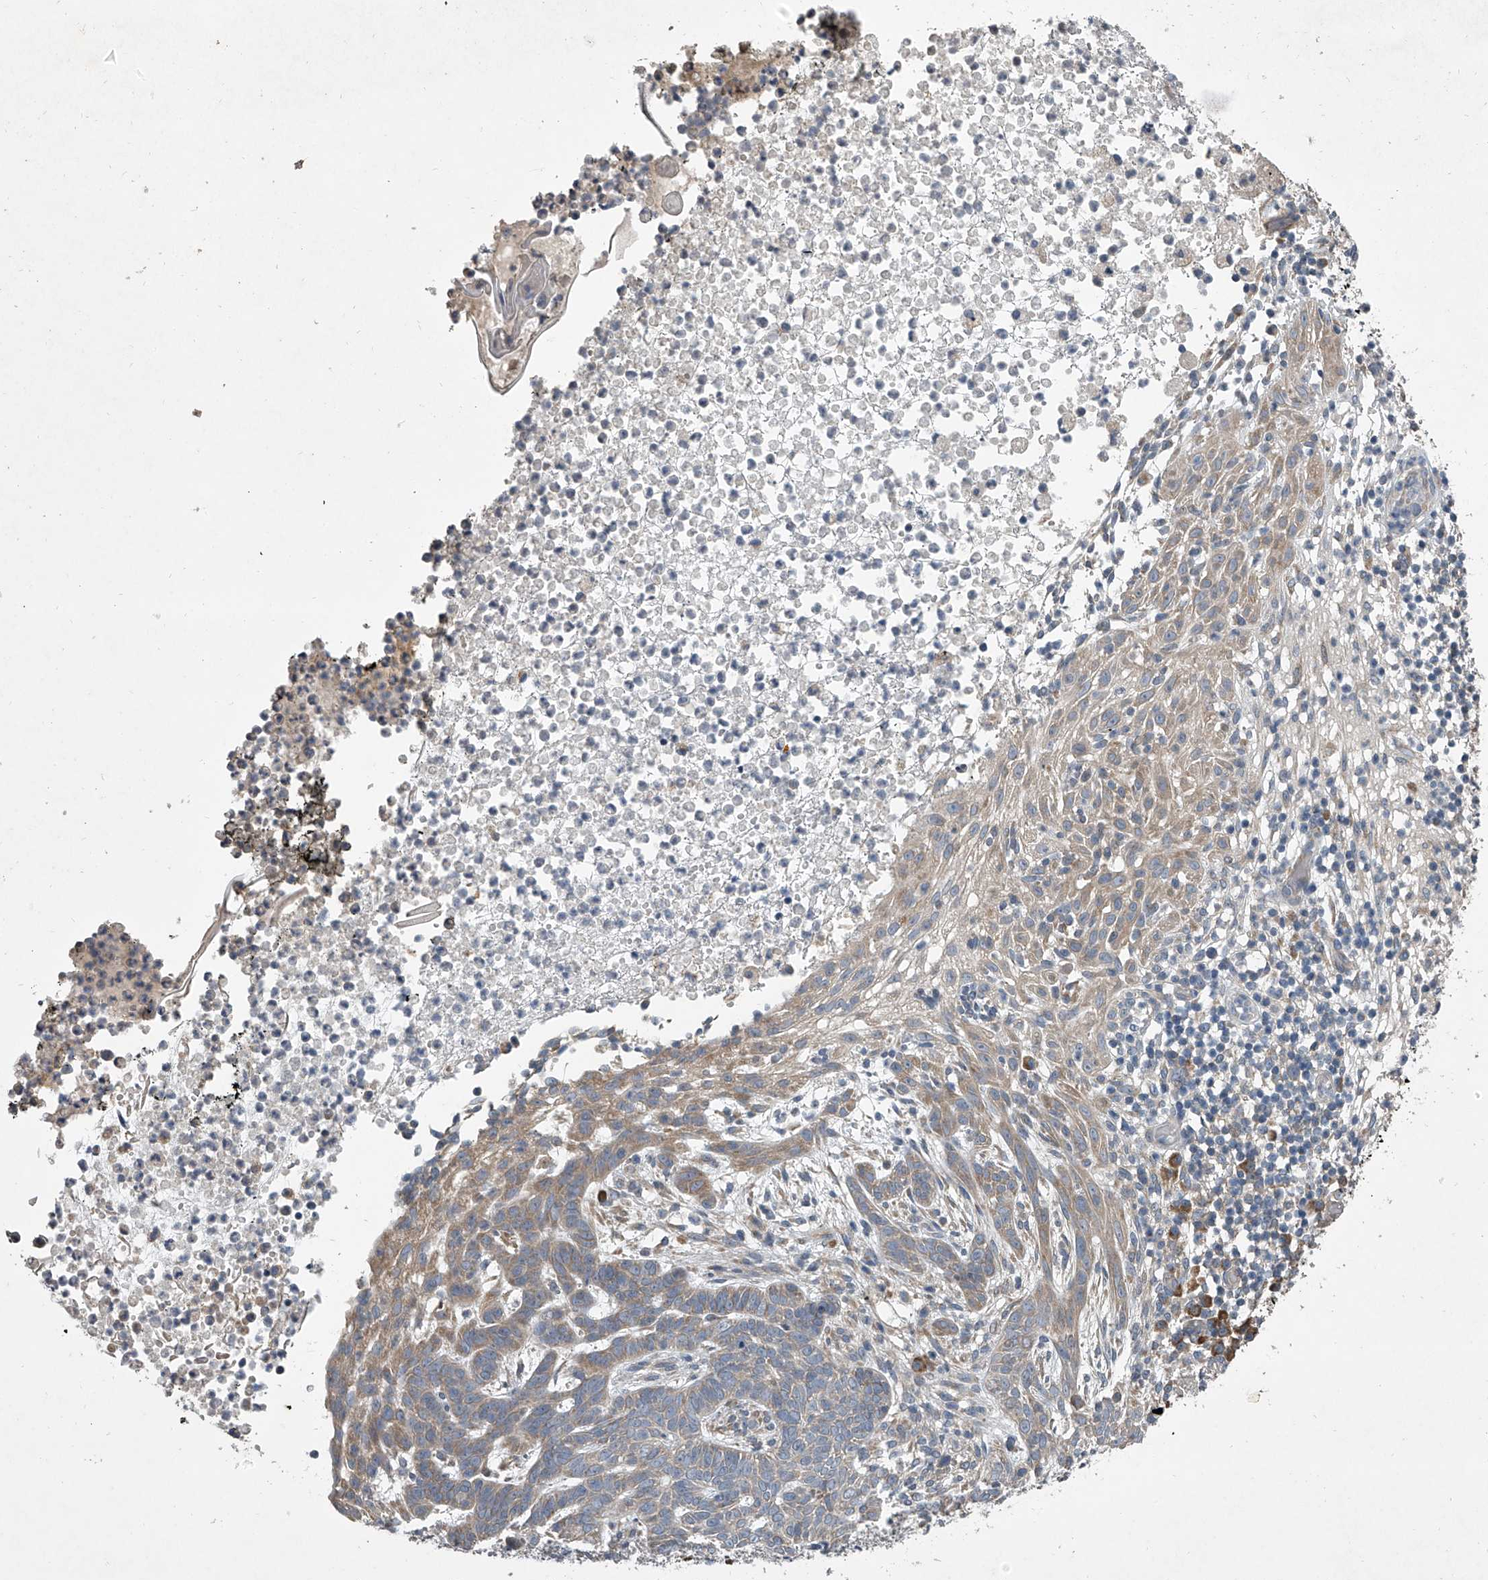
{"staining": {"intensity": "moderate", "quantity": "25%-75%", "location": "cytoplasmic/membranous"}, "tissue": "skin cancer", "cell_type": "Tumor cells", "image_type": "cancer", "snomed": [{"axis": "morphology", "description": "Normal tissue, NOS"}, {"axis": "morphology", "description": "Basal cell carcinoma"}, {"axis": "topography", "description": "Skin"}], "caption": "This is an image of immunohistochemistry (IHC) staining of skin cancer, which shows moderate staining in the cytoplasmic/membranous of tumor cells.", "gene": "DOCK9", "patient": {"sex": "male", "age": 64}}